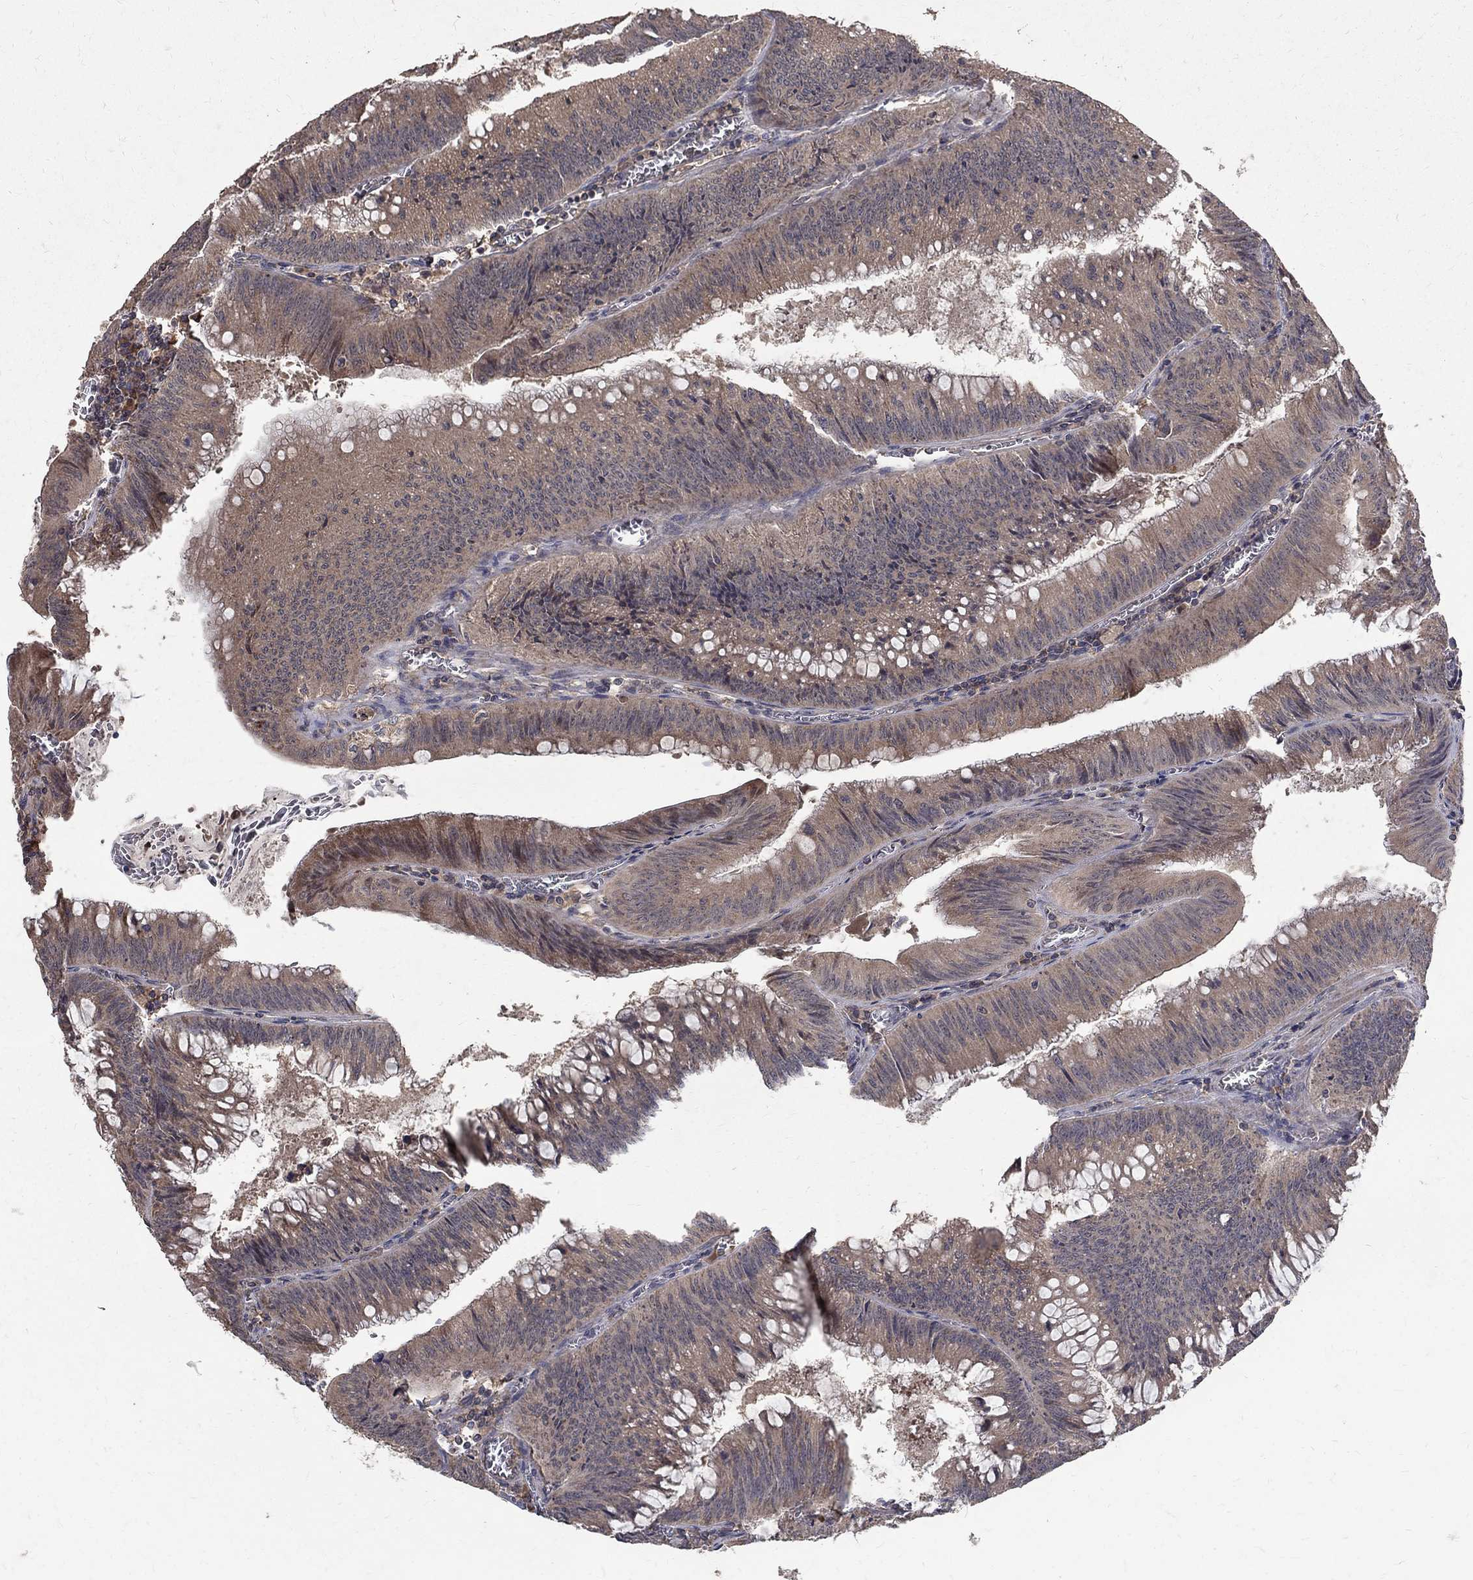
{"staining": {"intensity": "weak", "quantity": ">75%", "location": "cytoplasmic/membranous"}, "tissue": "colorectal cancer", "cell_type": "Tumor cells", "image_type": "cancer", "snomed": [{"axis": "morphology", "description": "Adenocarcinoma, NOS"}, {"axis": "topography", "description": "Rectum"}], "caption": "Tumor cells reveal low levels of weak cytoplasmic/membranous staining in about >75% of cells in adenocarcinoma (colorectal).", "gene": "C17orf75", "patient": {"sex": "female", "age": 72}}